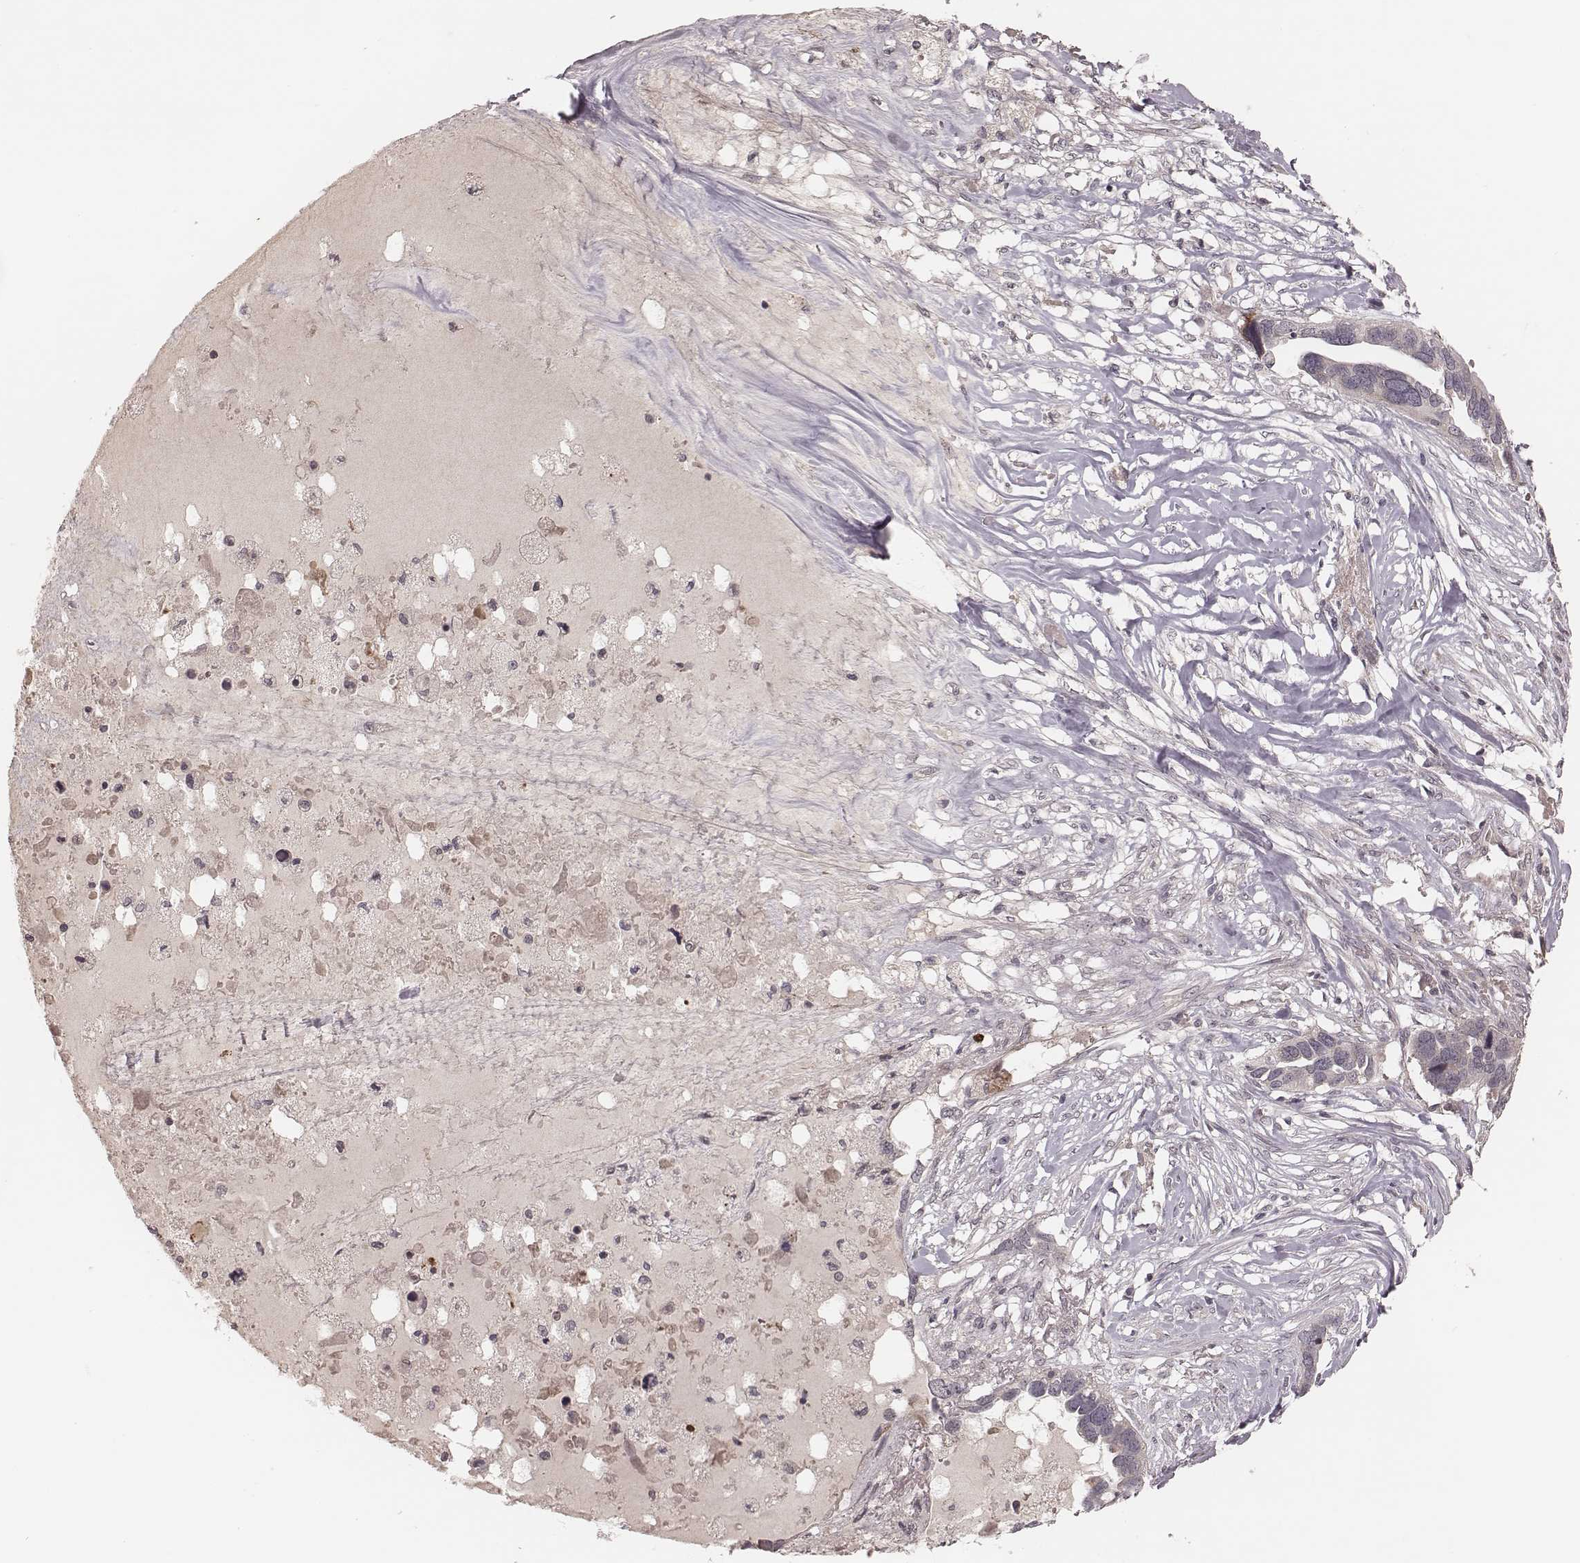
{"staining": {"intensity": "negative", "quantity": "none", "location": "none"}, "tissue": "ovarian cancer", "cell_type": "Tumor cells", "image_type": "cancer", "snomed": [{"axis": "morphology", "description": "Cystadenocarcinoma, serous, NOS"}, {"axis": "topography", "description": "Ovary"}], "caption": "Immunohistochemical staining of human ovarian cancer exhibits no significant expression in tumor cells.", "gene": "IL5", "patient": {"sex": "female", "age": 54}}